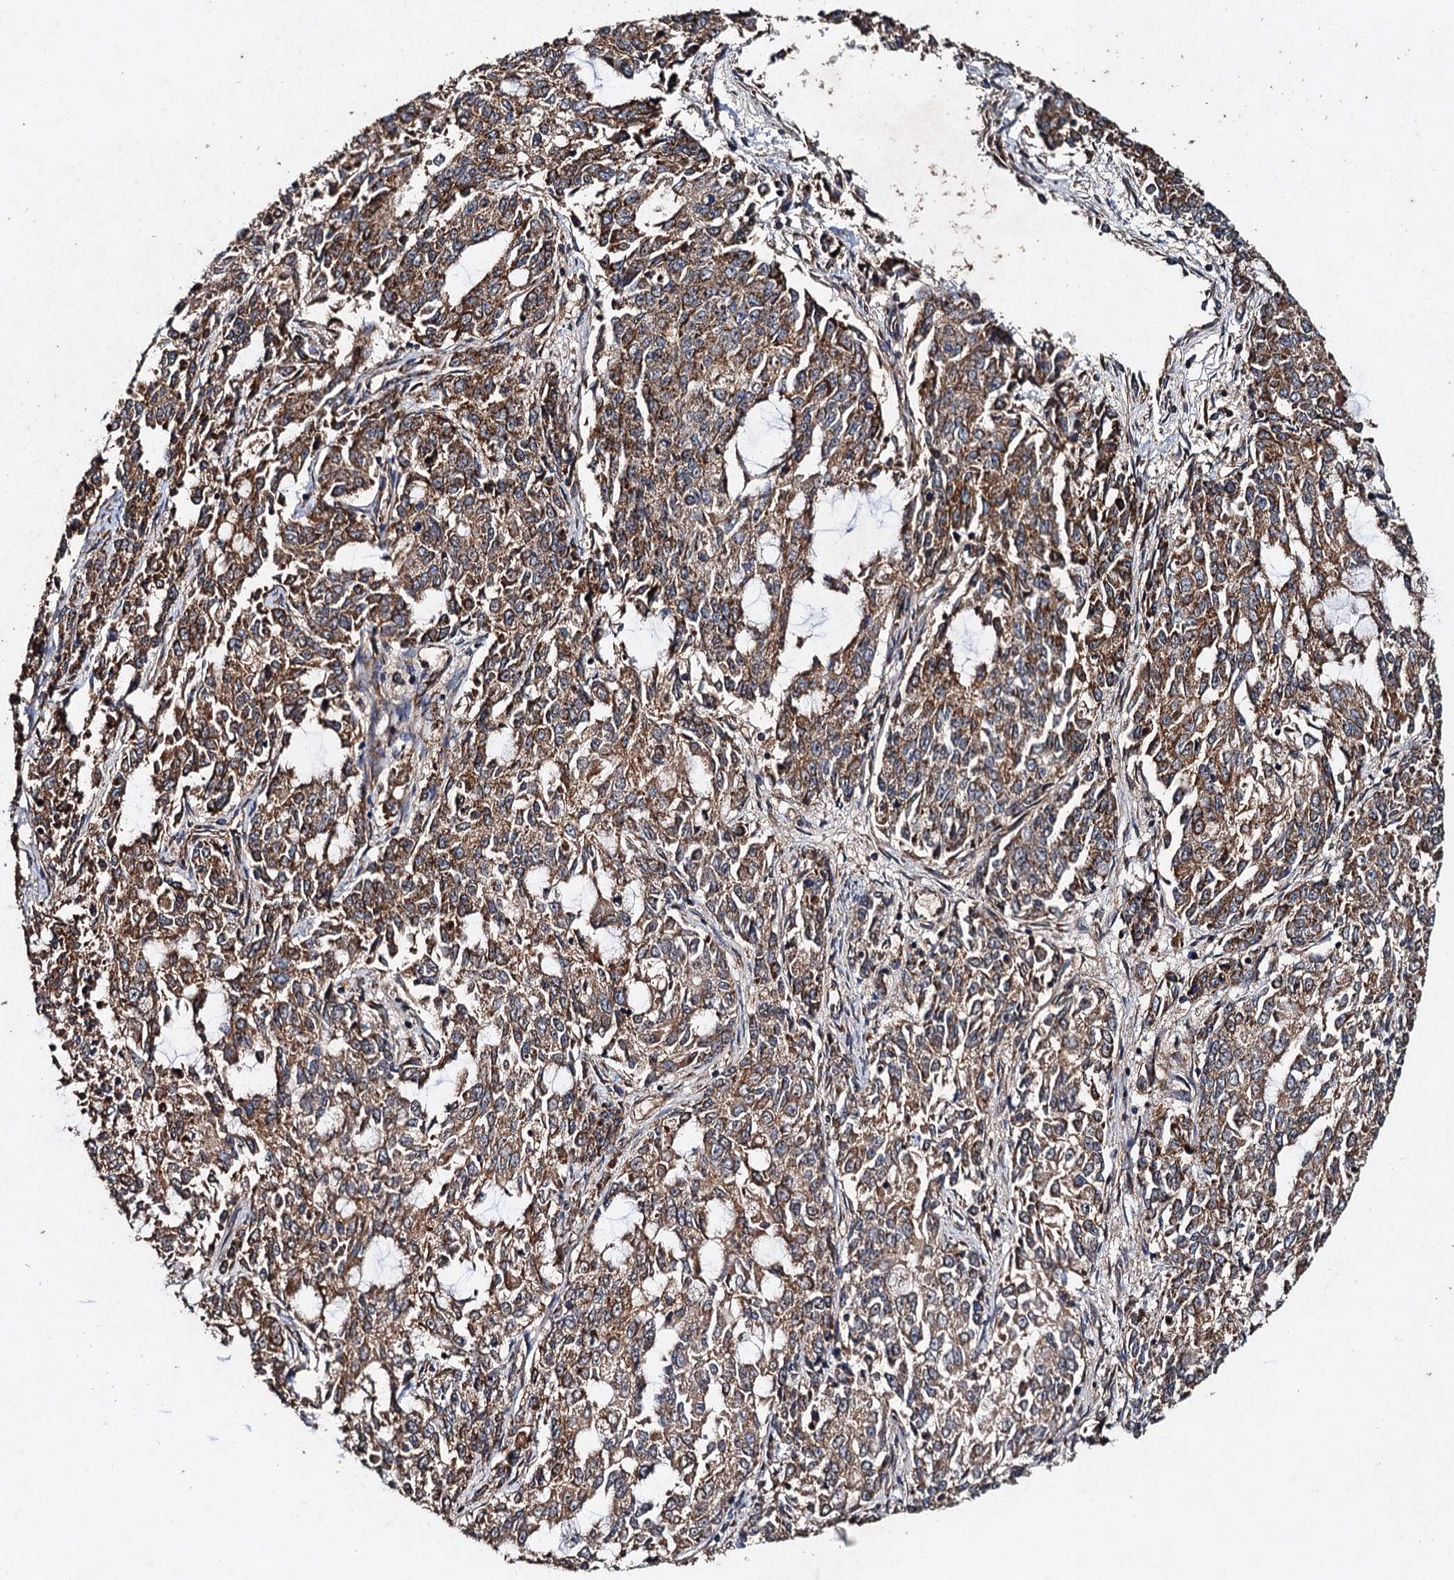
{"staining": {"intensity": "moderate", "quantity": ">75%", "location": "cytoplasmic/membranous"}, "tissue": "endometrial cancer", "cell_type": "Tumor cells", "image_type": "cancer", "snomed": [{"axis": "morphology", "description": "Adenocarcinoma, NOS"}, {"axis": "topography", "description": "Endometrium"}], "caption": "Immunohistochemical staining of human endometrial adenocarcinoma reveals medium levels of moderate cytoplasmic/membranous protein expression in approximately >75% of tumor cells.", "gene": "NDUFA13", "patient": {"sex": "female", "age": 50}}